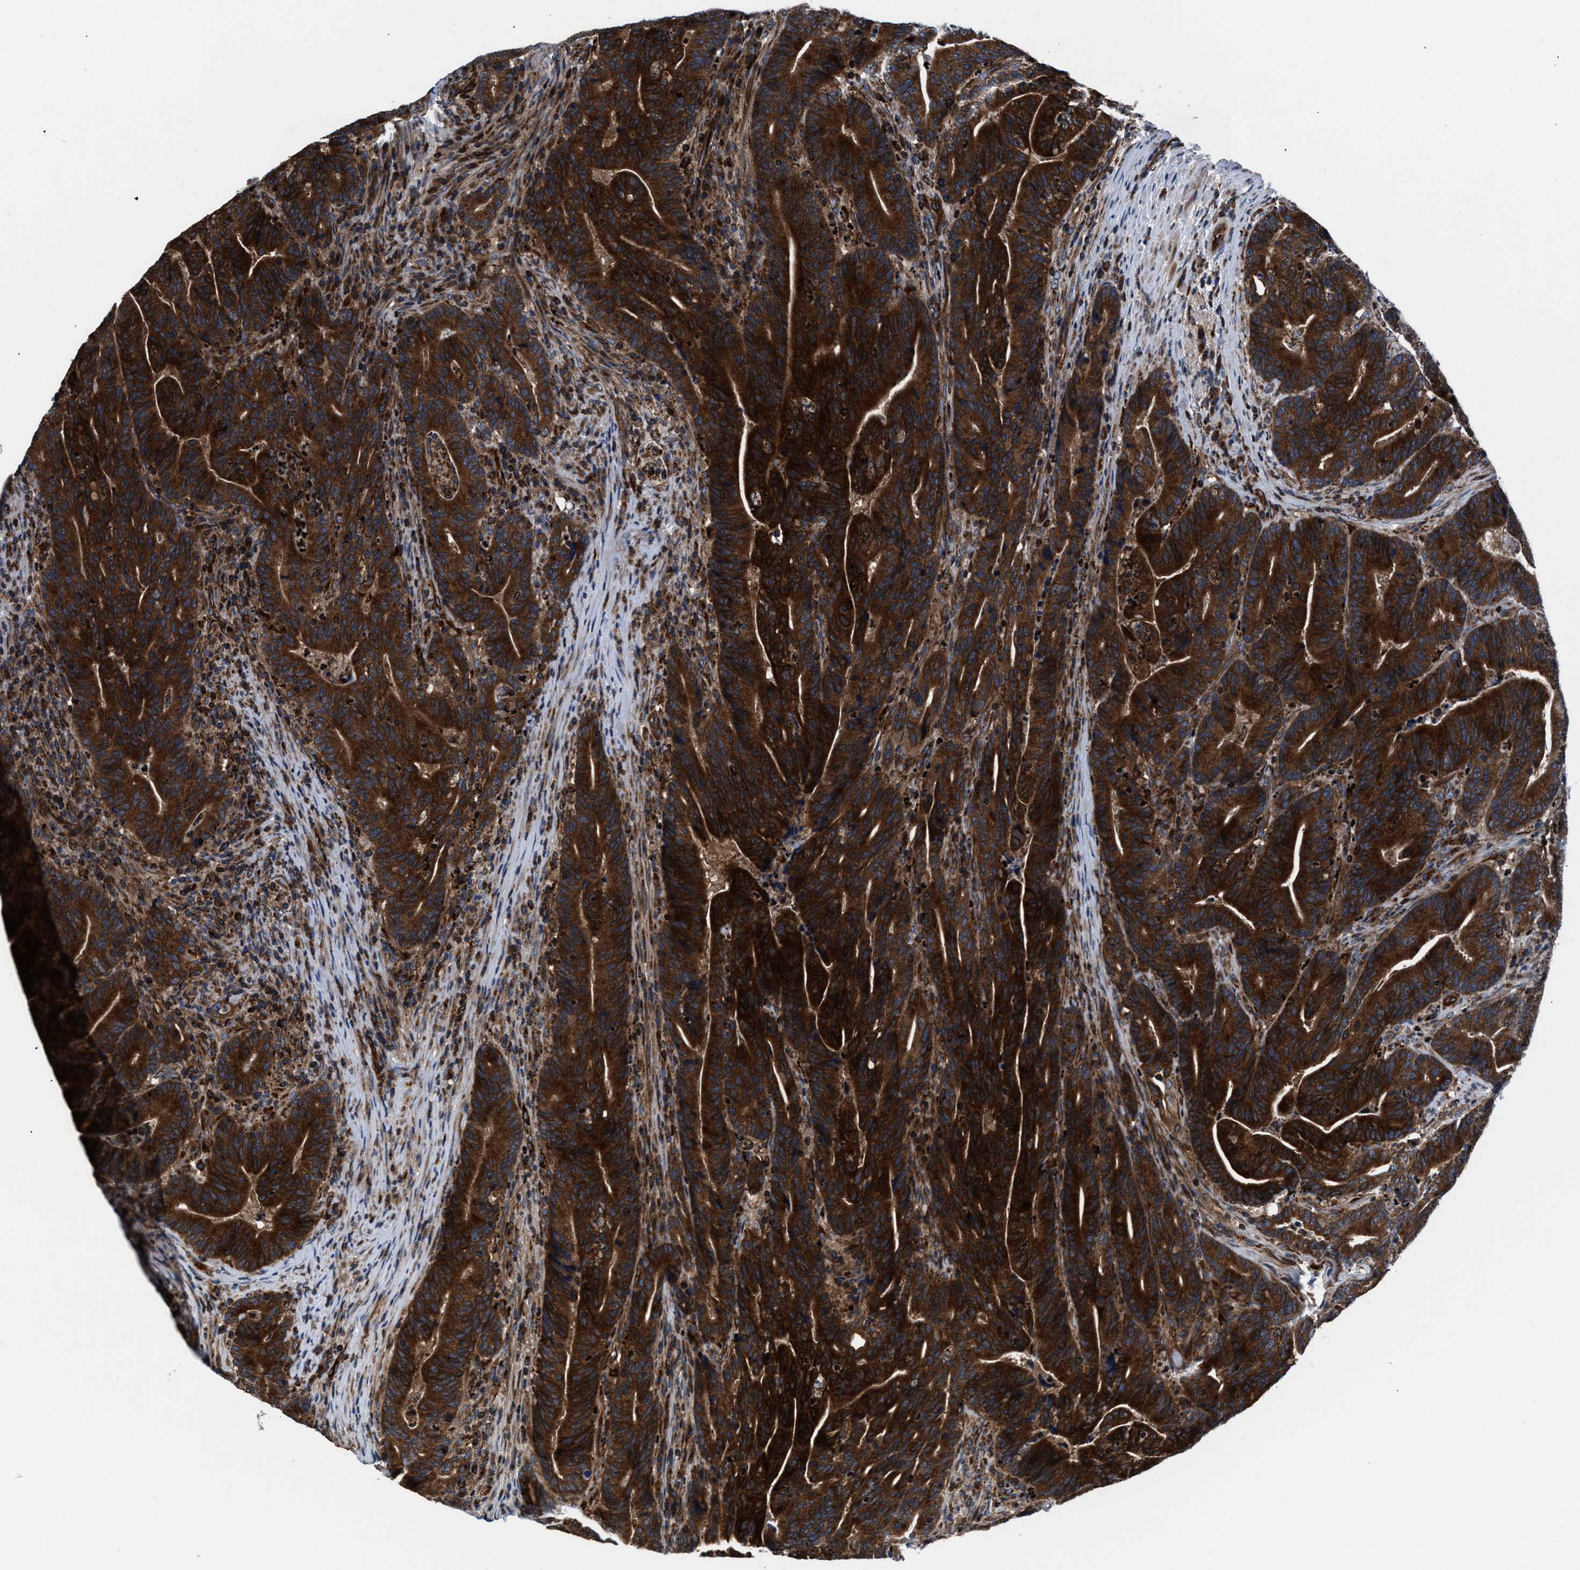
{"staining": {"intensity": "strong", "quantity": ">75%", "location": "cytoplasmic/membranous"}, "tissue": "colorectal cancer", "cell_type": "Tumor cells", "image_type": "cancer", "snomed": [{"axis": "morphology", "description": "Adenocarcinoma, NOS"}, {"axis": "topography", "description": "Colon"}], "caption": "A histopathology image of colorectal cancer (adenocarcinoma) stained for a protein demonstrates strong cytoplasmic/membranous brown staining in tumor cells. The staining was performed using DAB (3,3'-diaminobenzidine) to visualize the protein expression in brown, while the nuclei were stained in blue with hematoxylin (Magnification: 20x).", "gene": "PRR15L", "patient": {"sex": "female", "age": 66}}